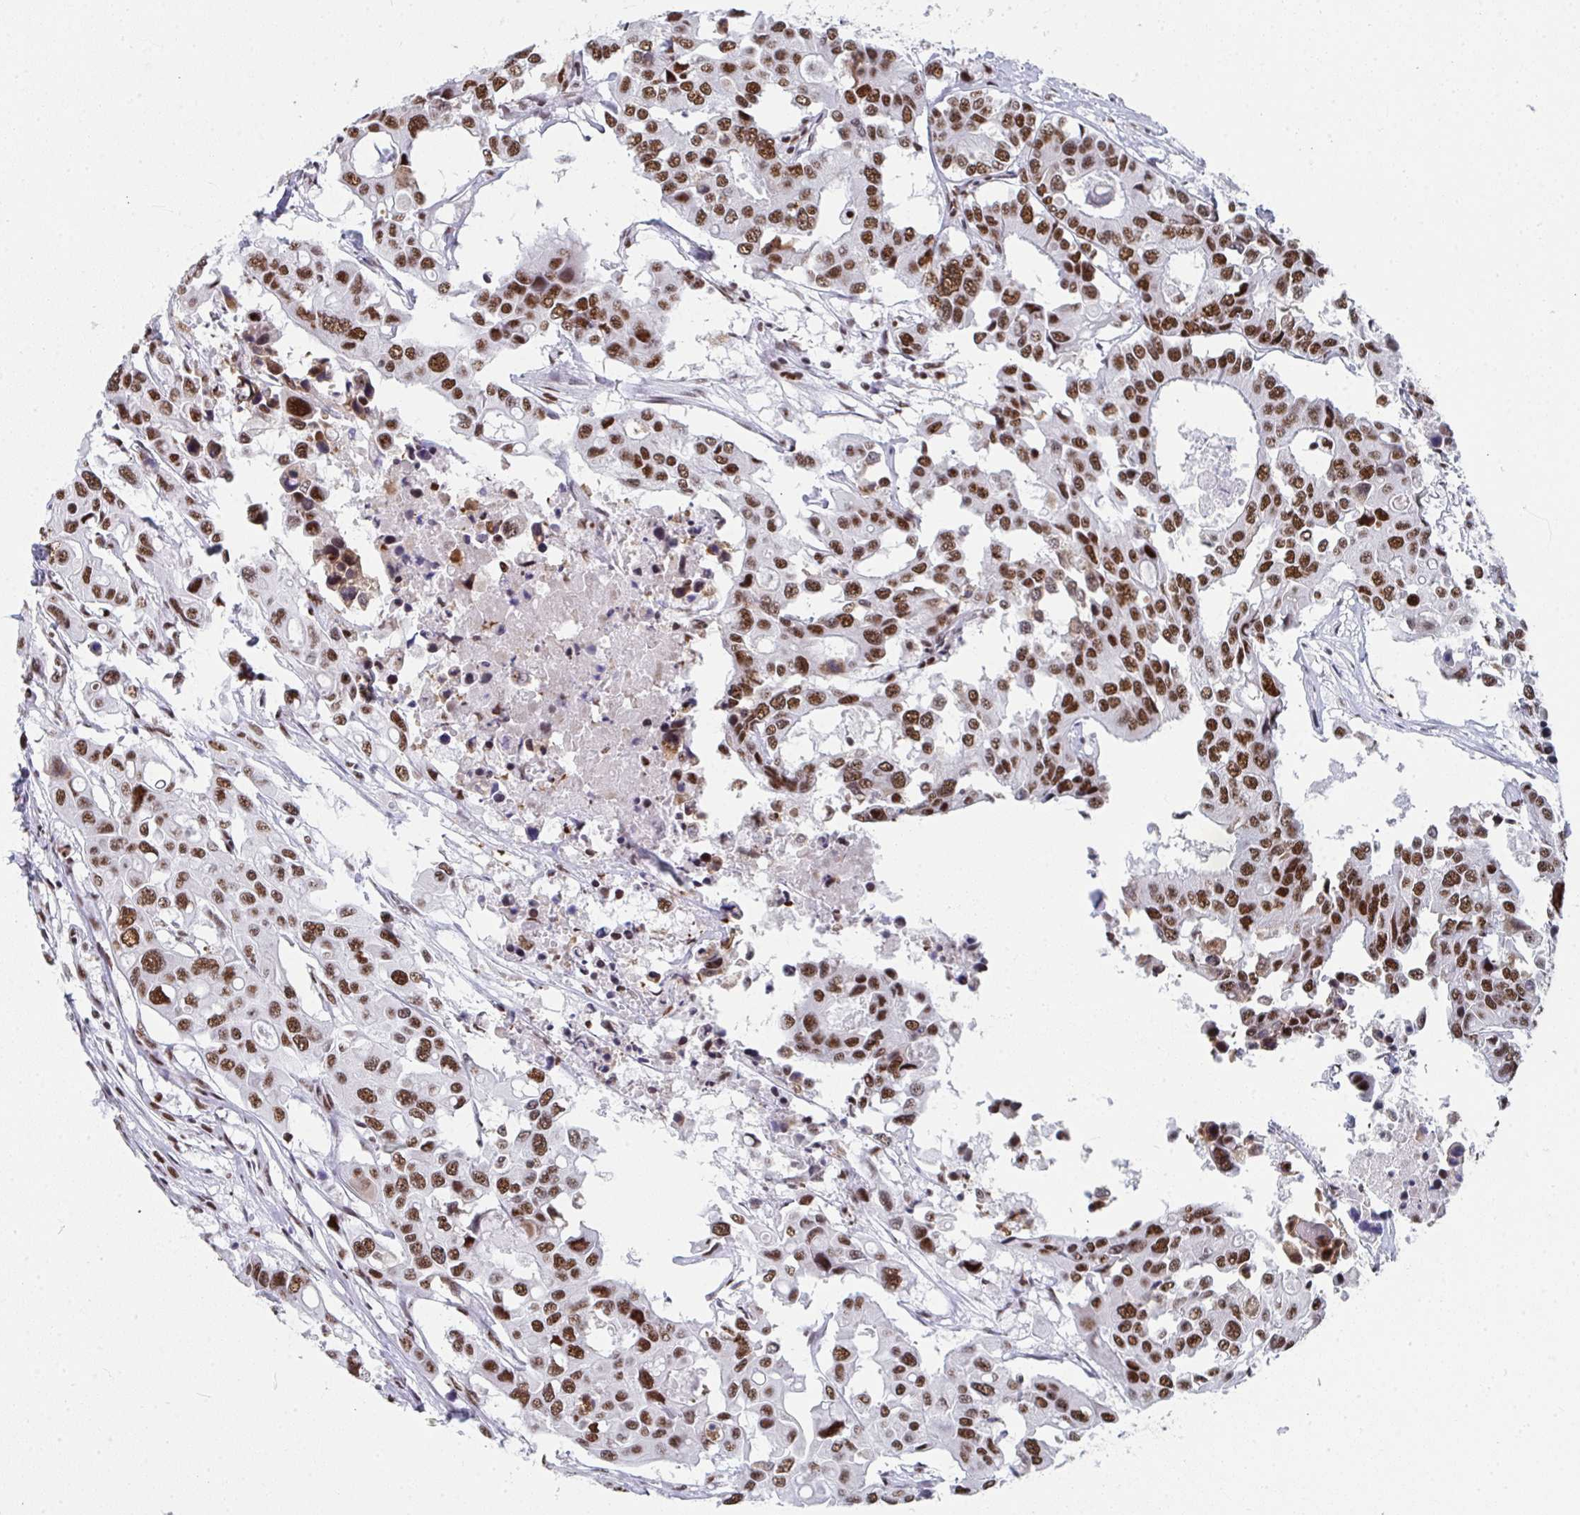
{"staining": {"intensity": "strong", "quantity": ">75%", "location": "nuclear"}, "tissue": "colorectal cancer", "cell_type": "Tumor cells", "image_type": "cancer", "snomed": [{"axis": "morphology", "description": "Adenocarcinoma, NOS"}, {"axis": "topography", "description": "Colon"}], "caption": "Strong nuclear expression is present in about >75% of tumor cells in colorectal adenocarcinoma. The staining was performed using DAB, with brown indicating positive protein expression. Nuclei are stained blue with hematoxylin.", "gene": "SNRNP70", "patient": {"sex": "male", "age": 77}}